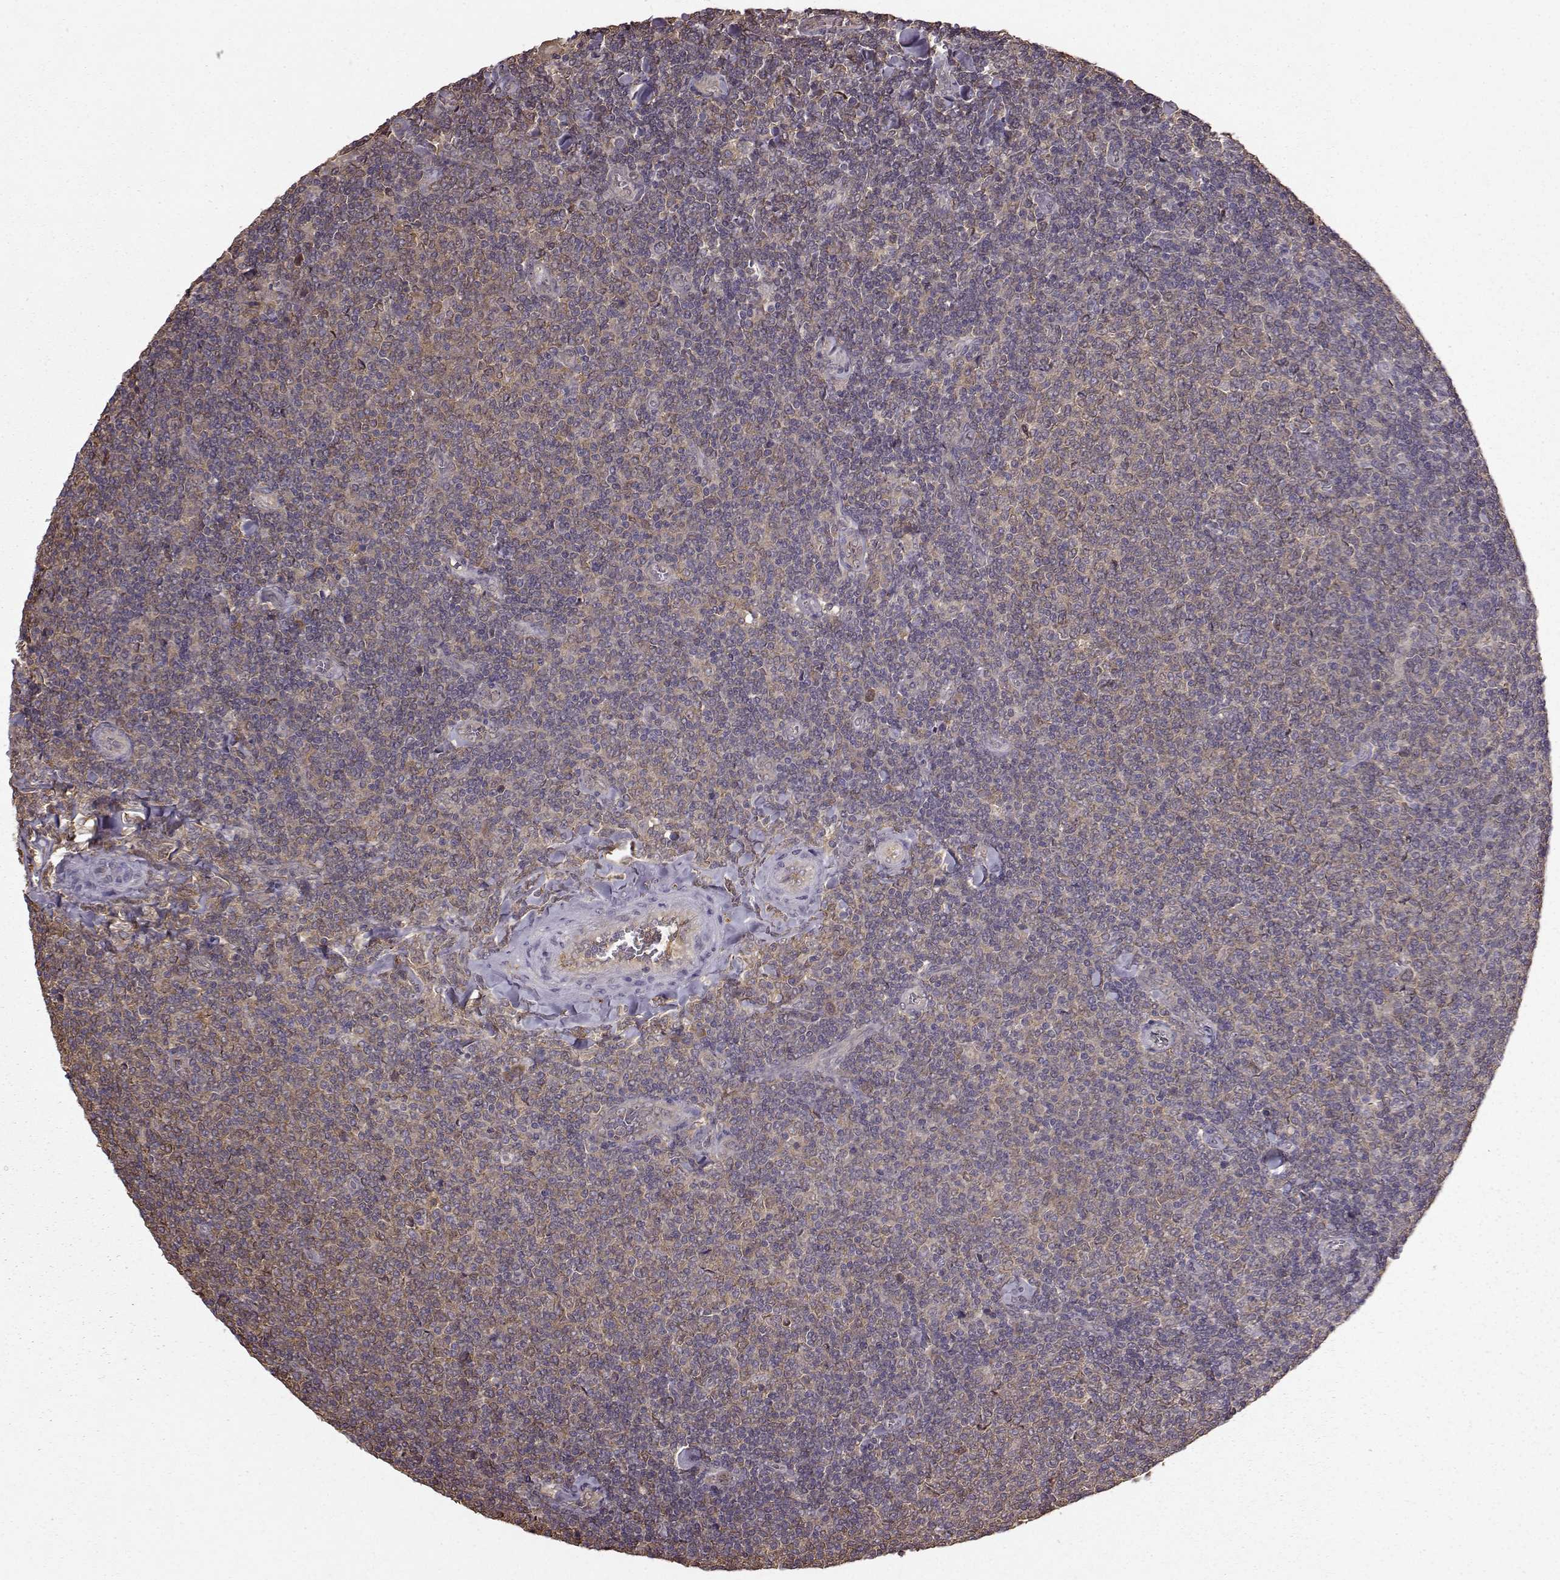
{"staining": {"intensity": "negative", "quantity": "none", "location": "none"}, "tissue": "lymphoma", "cell_type": "Tumor cells", "image_type": "cancer", "snomed": [{"axis": "morphology", "description": "Malignant lymphoma, non-Hodgkin's type, Low grade"}, {"axis": "topography", "description": "Lymph node"}], "caption": "High magnification brightfield microscopy of lymphoma stained with DAB (brown) and counterstained with hematoxylin (blue): tumor cells show no significant positivity. The staining was performed using DAB to visualize the protein expression in brown, while the nuclei were stained in blue with hematoxylin (Magnification: 20x).", "gene": "NME1-NME2", "patient": {"sex": "male", "age": 52}}